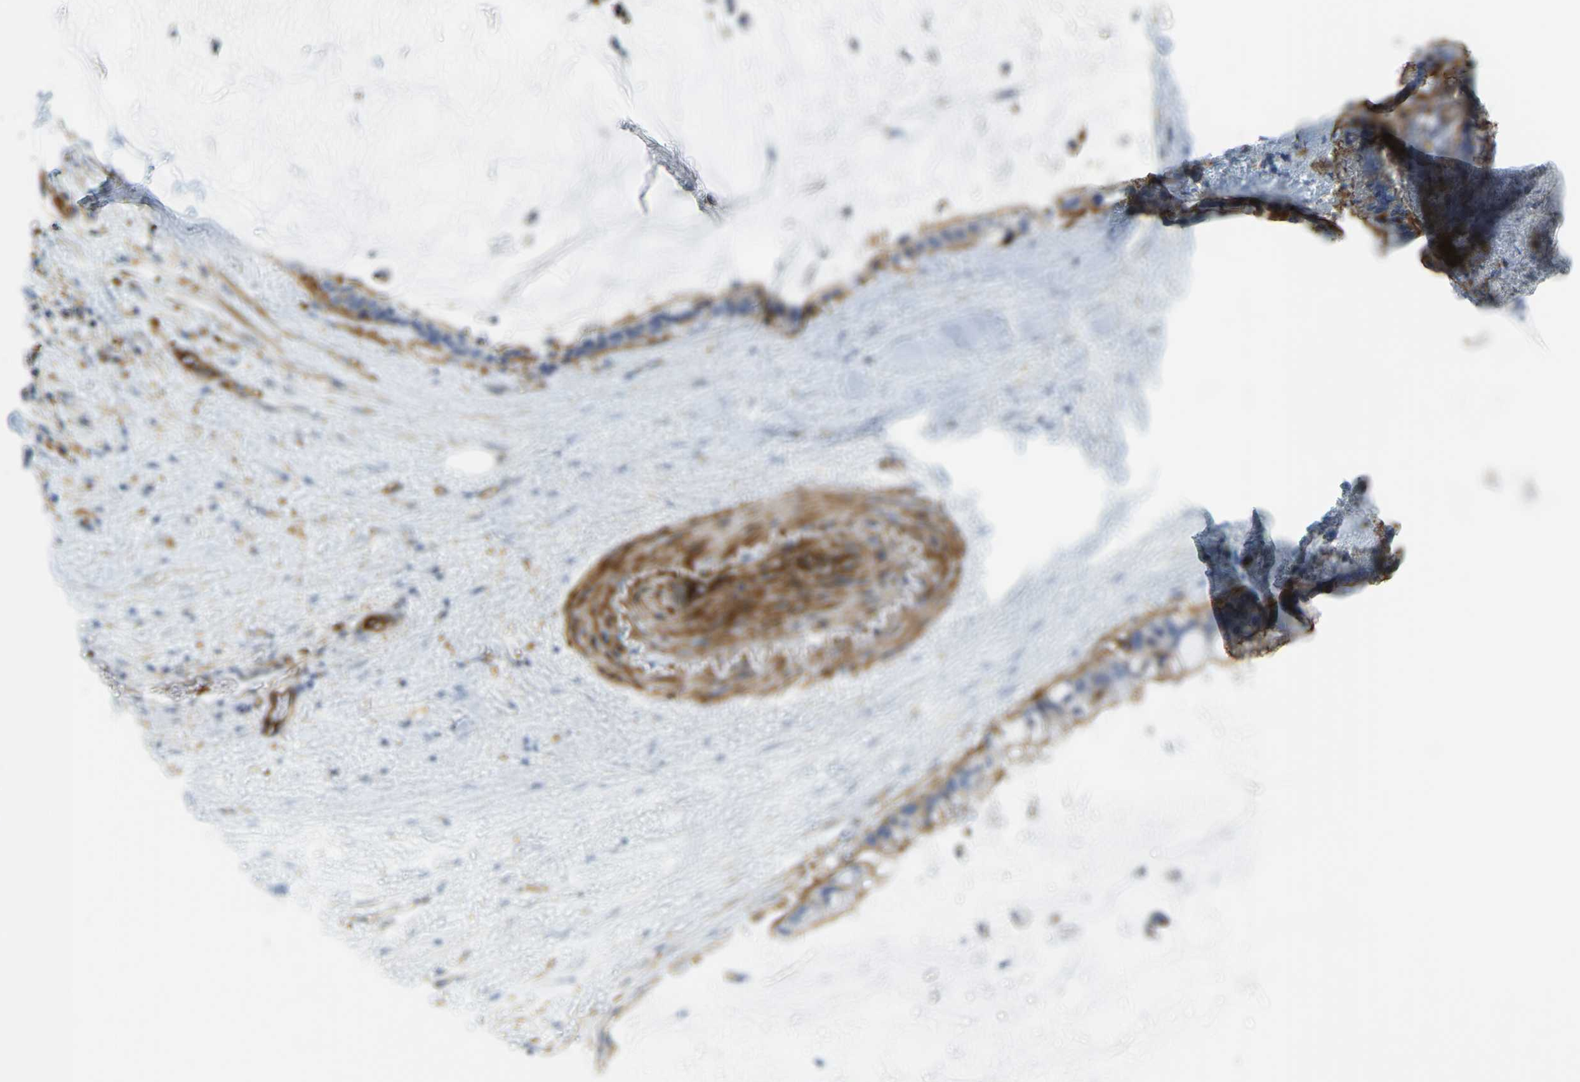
{"staining": {"intensity": "moderate", "quantity": "25%-75%", "location": "cytoplasmic/membranous"}, "tissue": "pancreatic cancer", "cell_type": "Tumor cells", "image_type": "cancer", "snomed": [{"axis": "morphology", "description": "Adenocarcinoma, NOS"}, {"axis": "topography", "description": "Pancreas"}], "caption": "IHC of pancreatic cancer (adenocarcinoma) exhibits medium levels of moderate cytoplasmic/membranous staining in about 25%-75% of tumor cells.", "gene": "MYL3", "patient": {"sex": "male", "age": 41}}